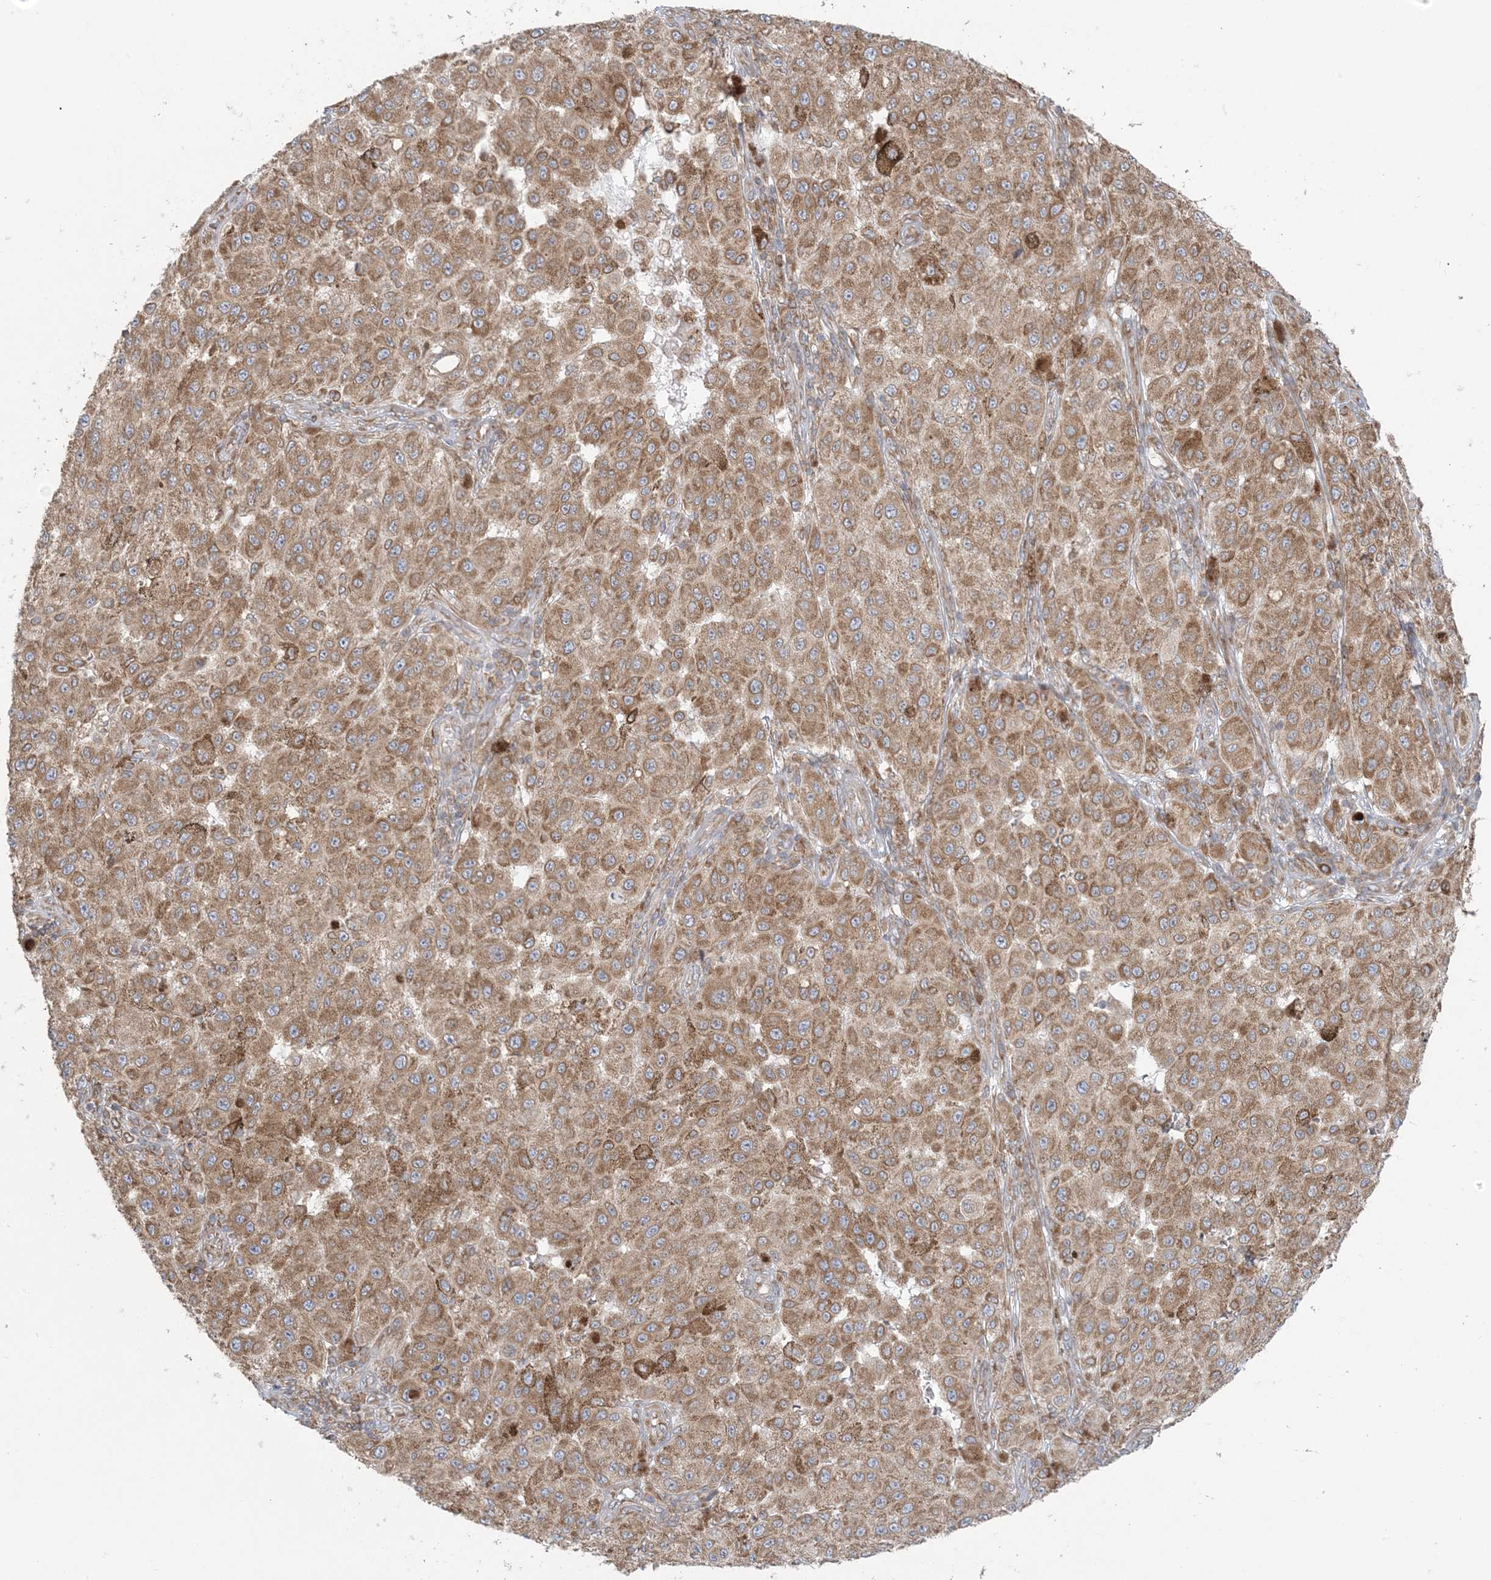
{"staining": {"intensity": "moderate", "quantity": ">75%", "location": "cytoplasmic/membranous"}, "tissue": "melanoma", "cell_type": "Tumor cells", "image_type": "cancer", "snomed": [{"axis": "morphology", "description": "Malignant melanoma, NOS"}, {"axis": "topography", "description": "Skin"}], "caption": "Protein expression analysis of human melanoma reveals moderate cytoplasmic/membranous positivity in about >75% of tumor cells. The protein of interest is shown in brown color, while the nuclei are stained blue.", "gene": "UBXN4", "patient": {"sex": "female", "age": 64}}